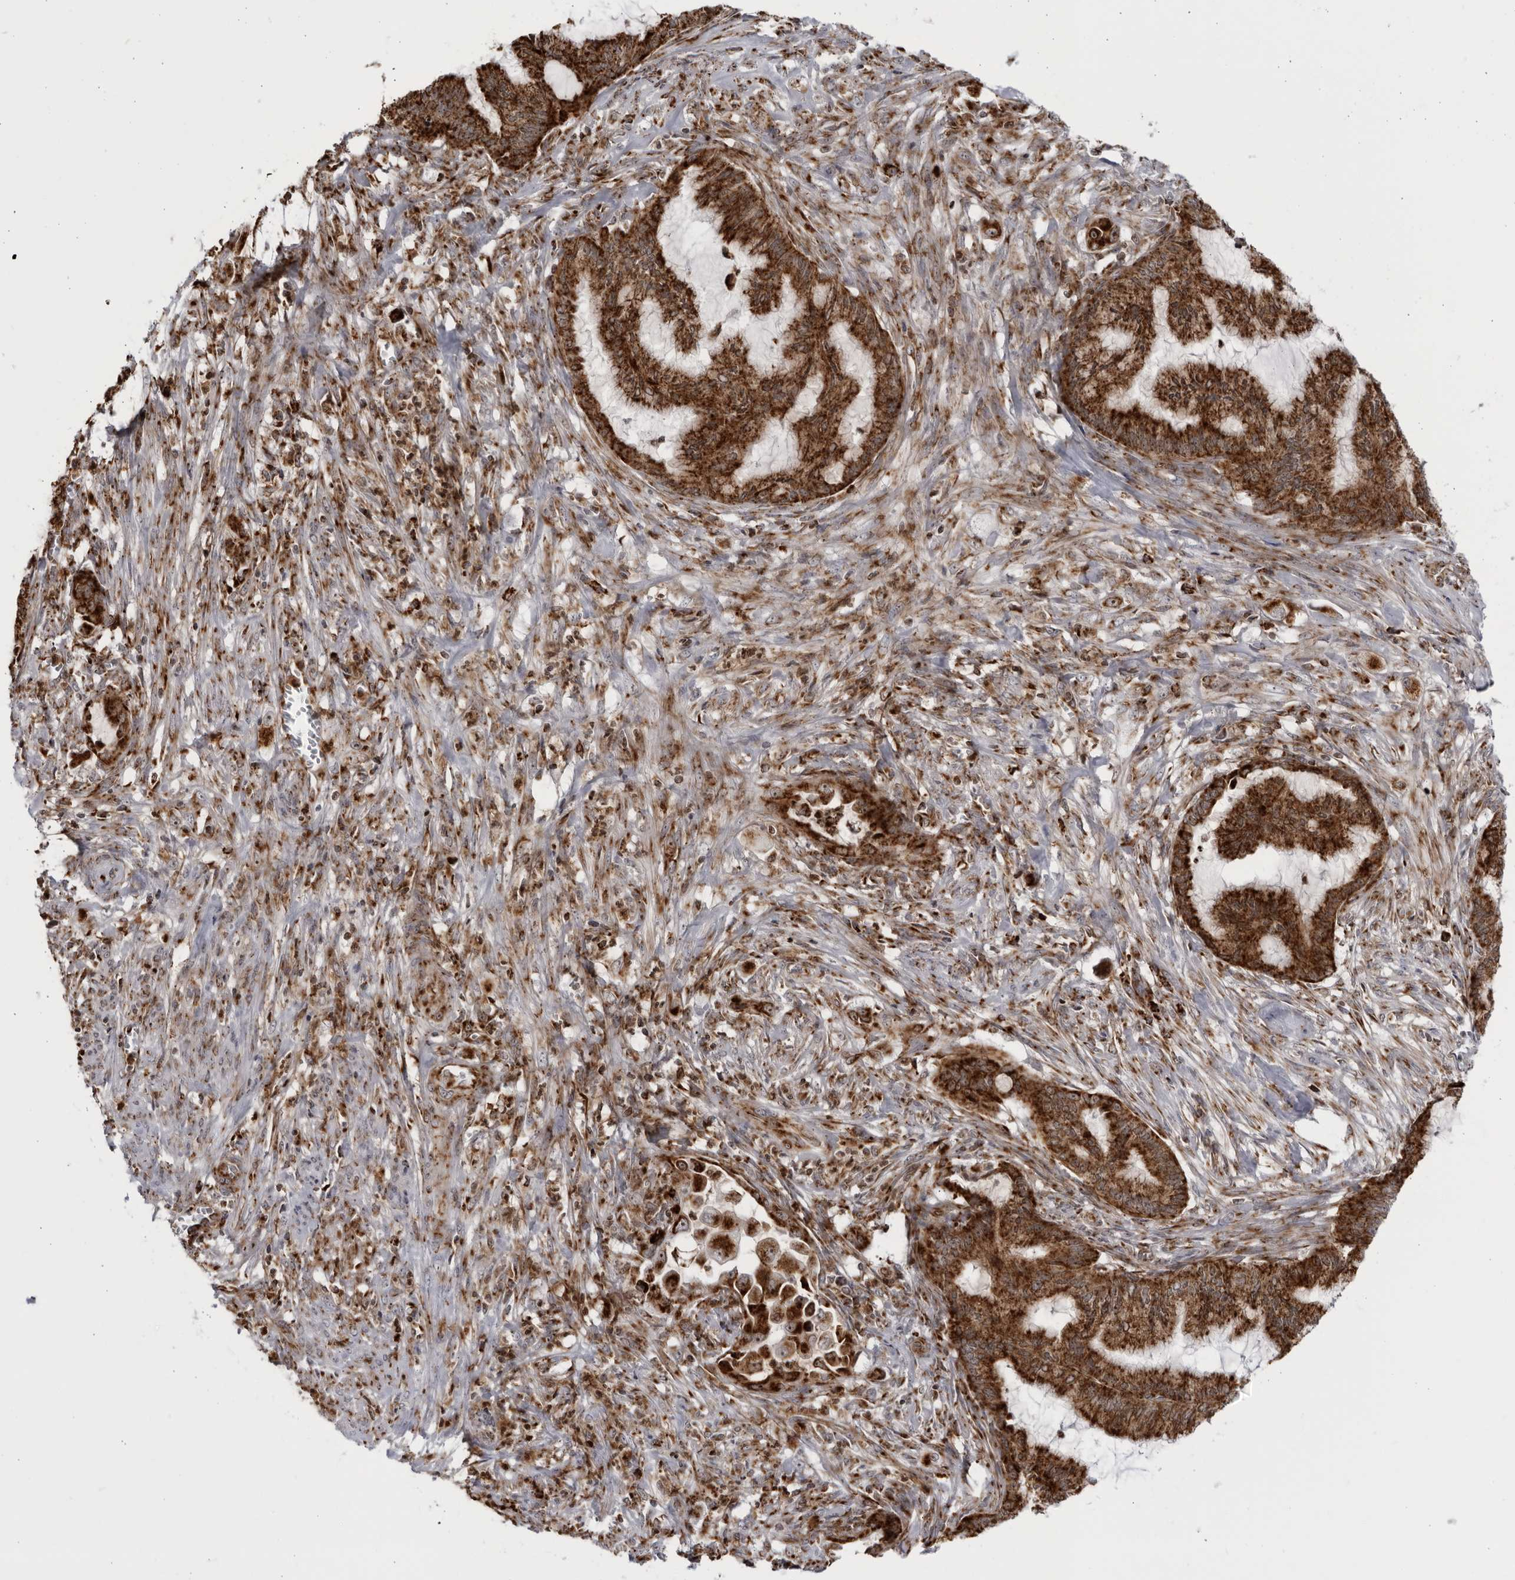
{"staining": {"intensity": "strong", "quantity": ">75%", "location": "cytoplasmic/membranous"}, "tissue": "endometrial cancer", "cell_type": "Tumor cells", "image_type": "cancer", "snomed": [{"axis": "morphology", "description": "Adenocarcinoma, NOS"}, {"axis": "topography", "description": "Endometrium"}], "caption": "Protein analysis of endometrial adenocarcinoma tissue exhibits strong cytoplasmic/membranous staining in about >75% of tumor cells. (Stains: DAB in brown, nuclei in blue, Microscopy: brightfield microscopy at high magnification).", "gene": "RBM34", "patient": {"sex": "female", "age": 86}}